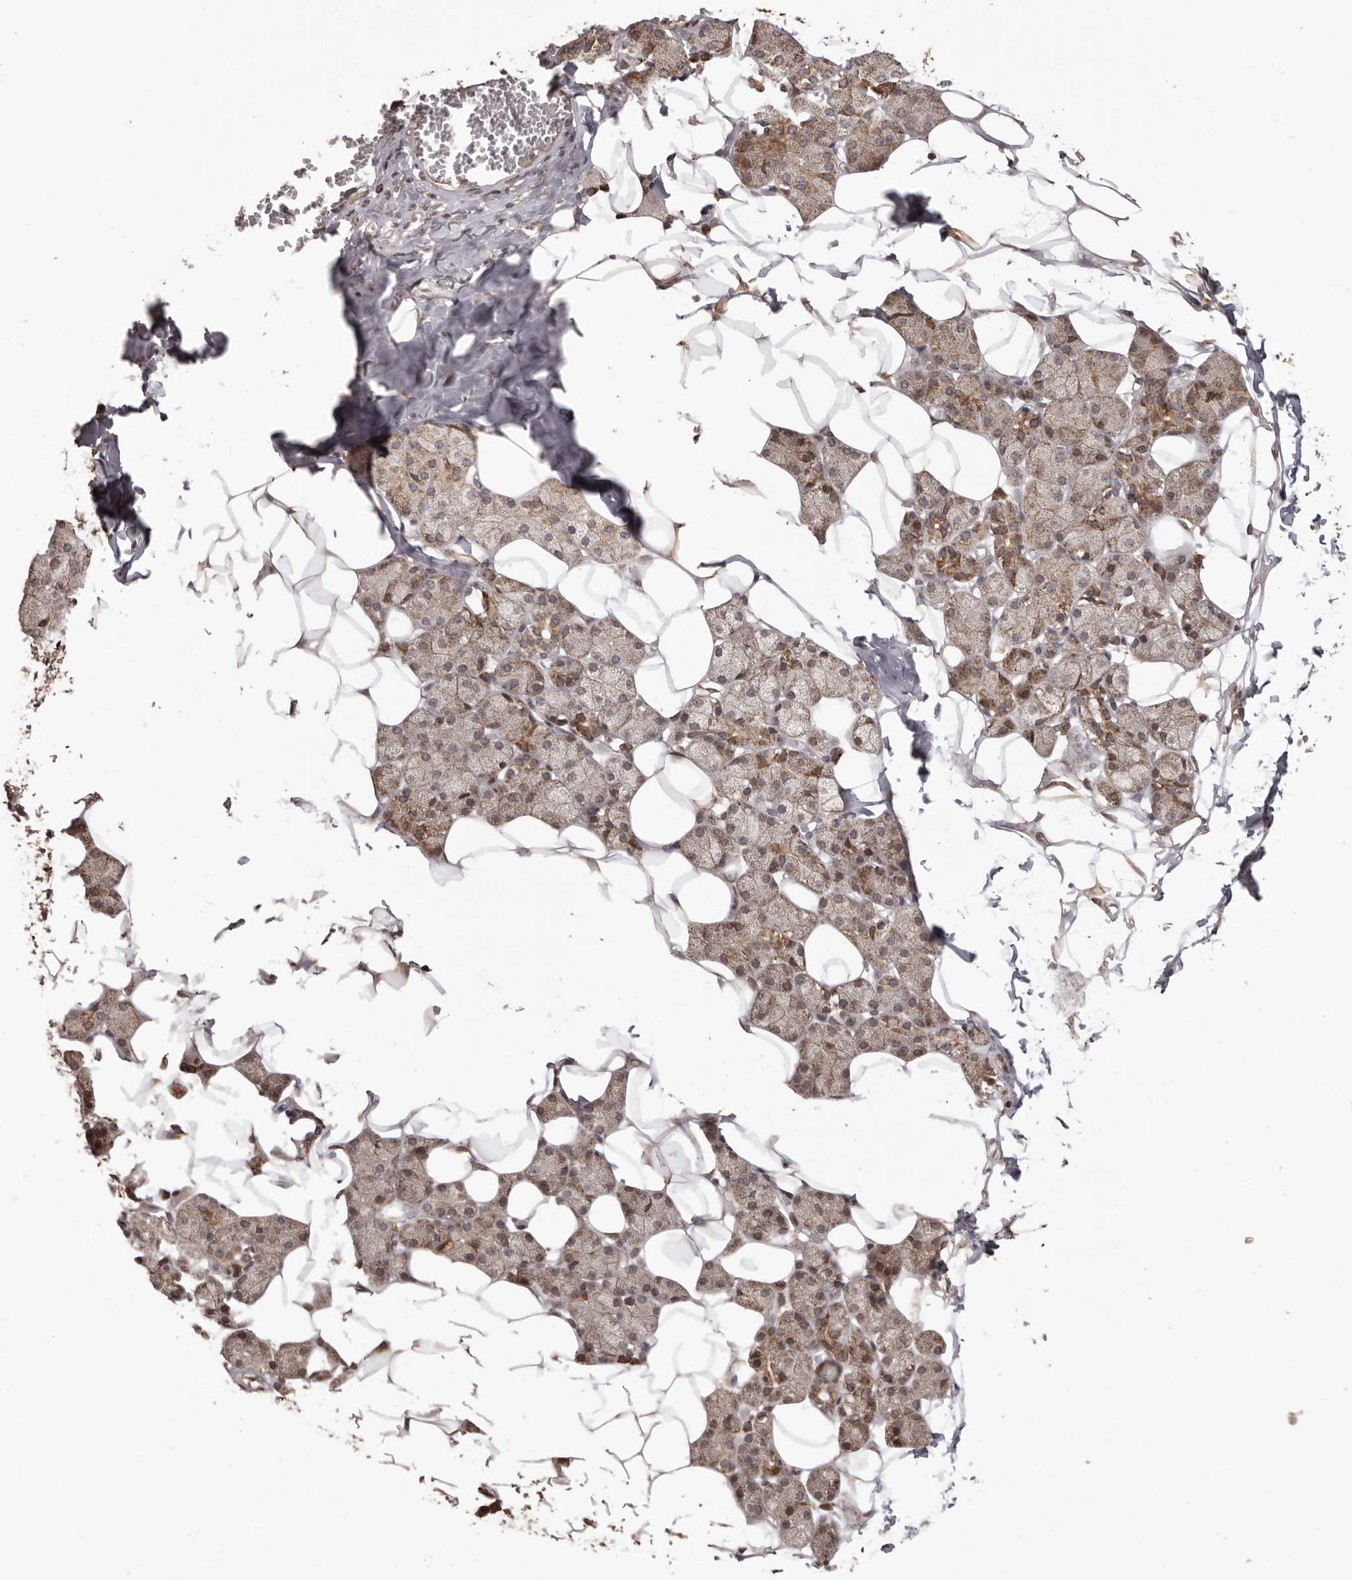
{"staining": {"intensity": "moderate", "quantity": ">75%", "location": "cytoplasmic/membranous"}, "tissue": "salivary gland", "cell_type": "Glandular cells", "image_type": "normal", "snomed": [{"axis": "morphology", "description": "Normal tissue, NOS"}, {"axis": "topography", "description": "Salivary gland"}], "caption": "This photomicrograph reveals immunohistochemistry (IHC) staining of normal salivary gland, with medium moderate cytoplasmic/membranous staining in about >75% of glandular cells.", "gene": "CHRM2", "patient": {"sex": "female", "age": 33}}